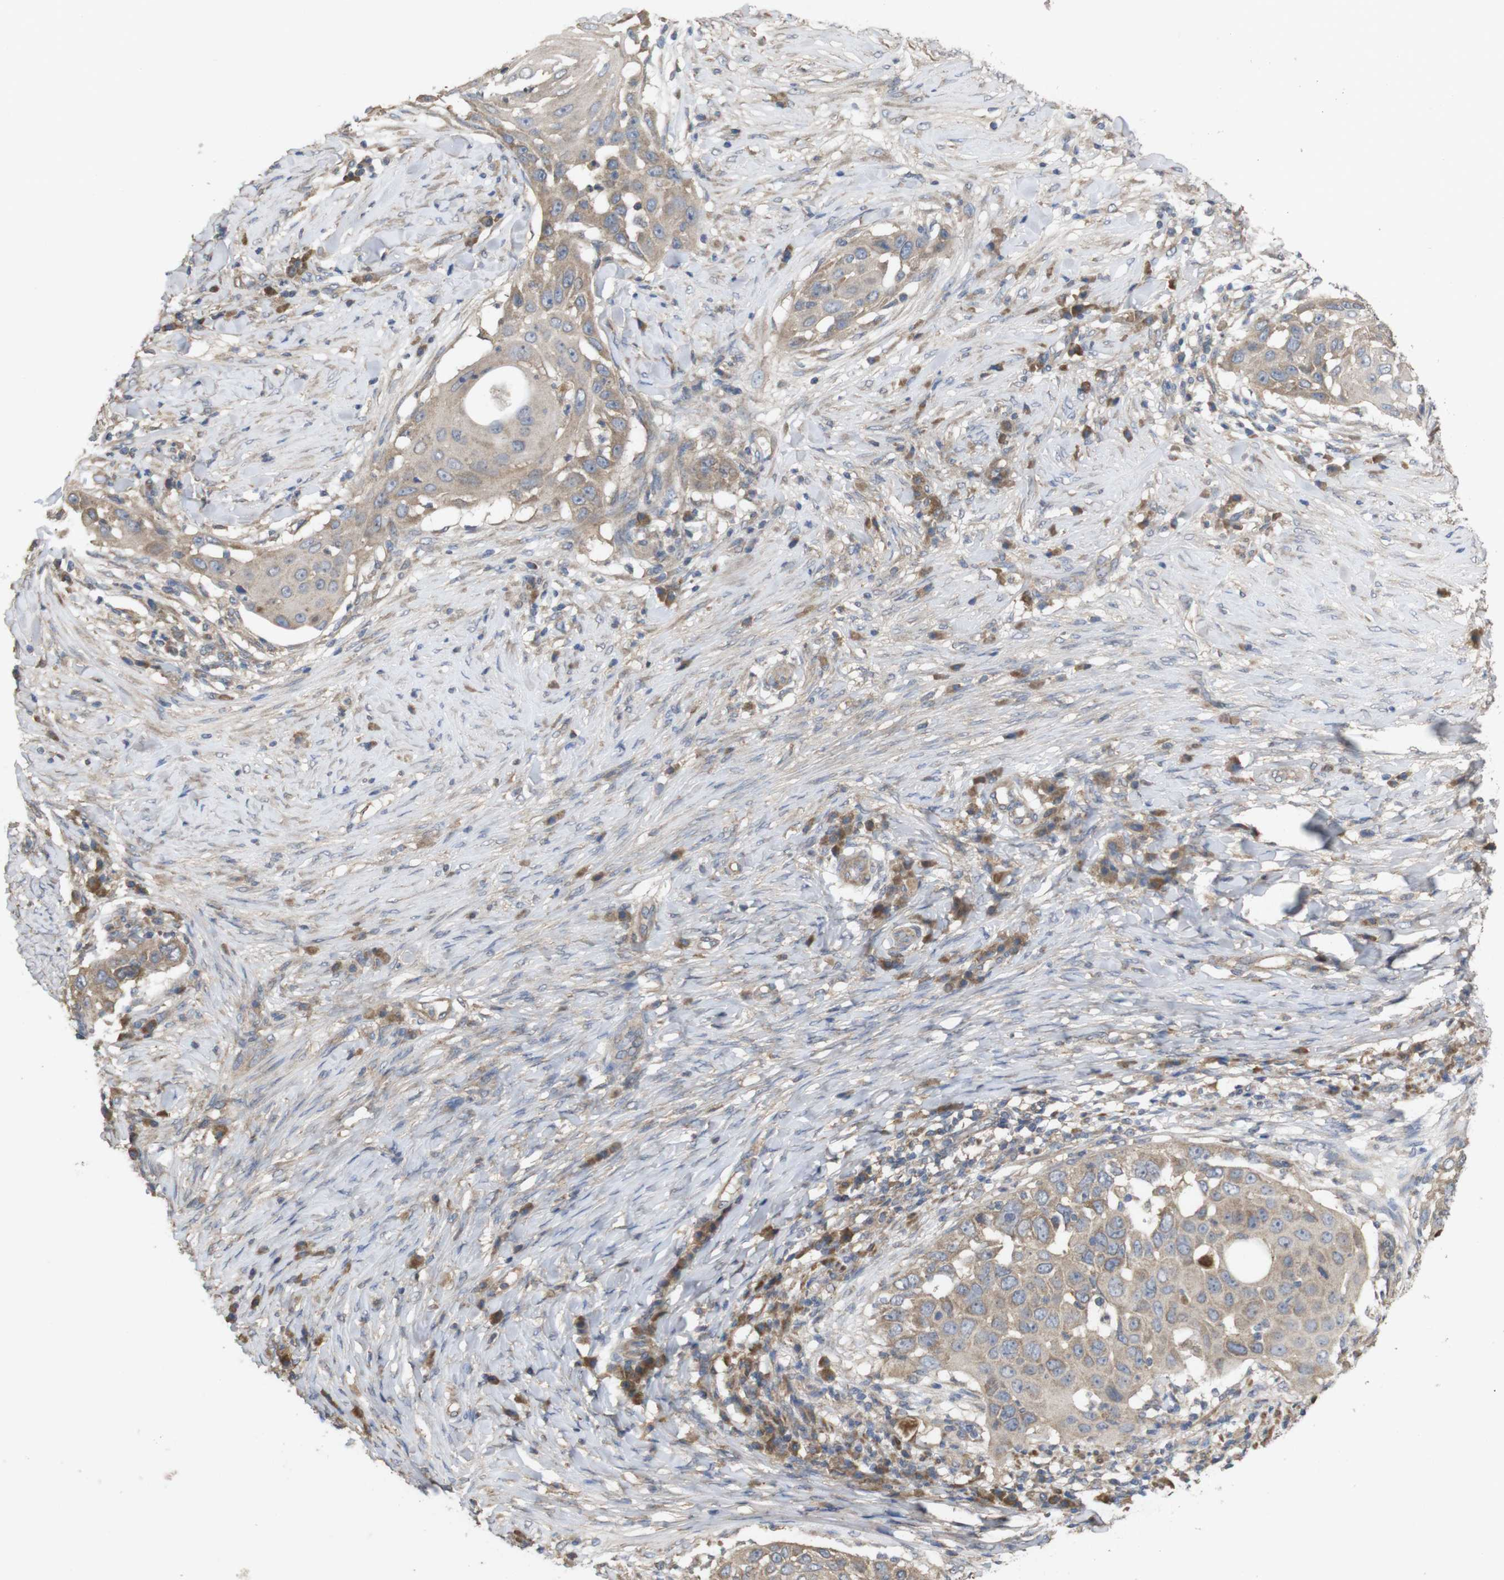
{"staining": {"intensity": "weak", "quantity": ">75%", "location": "cytoplasmic/membranous"}, "tissue": "skin cancer", "cell_type": "Tumor cells", "image_type": "cancer", "snomed": [{"axis": "morphology", "description": "Squamous cell carcinoma, NOS"}, {"axis": "topography", "description": "Skin"}], "caption": "Weak cytoplasmic/membranous positivity is present in approximately >75% of tumor cells in skin cancer.", "gene": "KCNS3", "patient": {"sex": "female", "age": 44}}